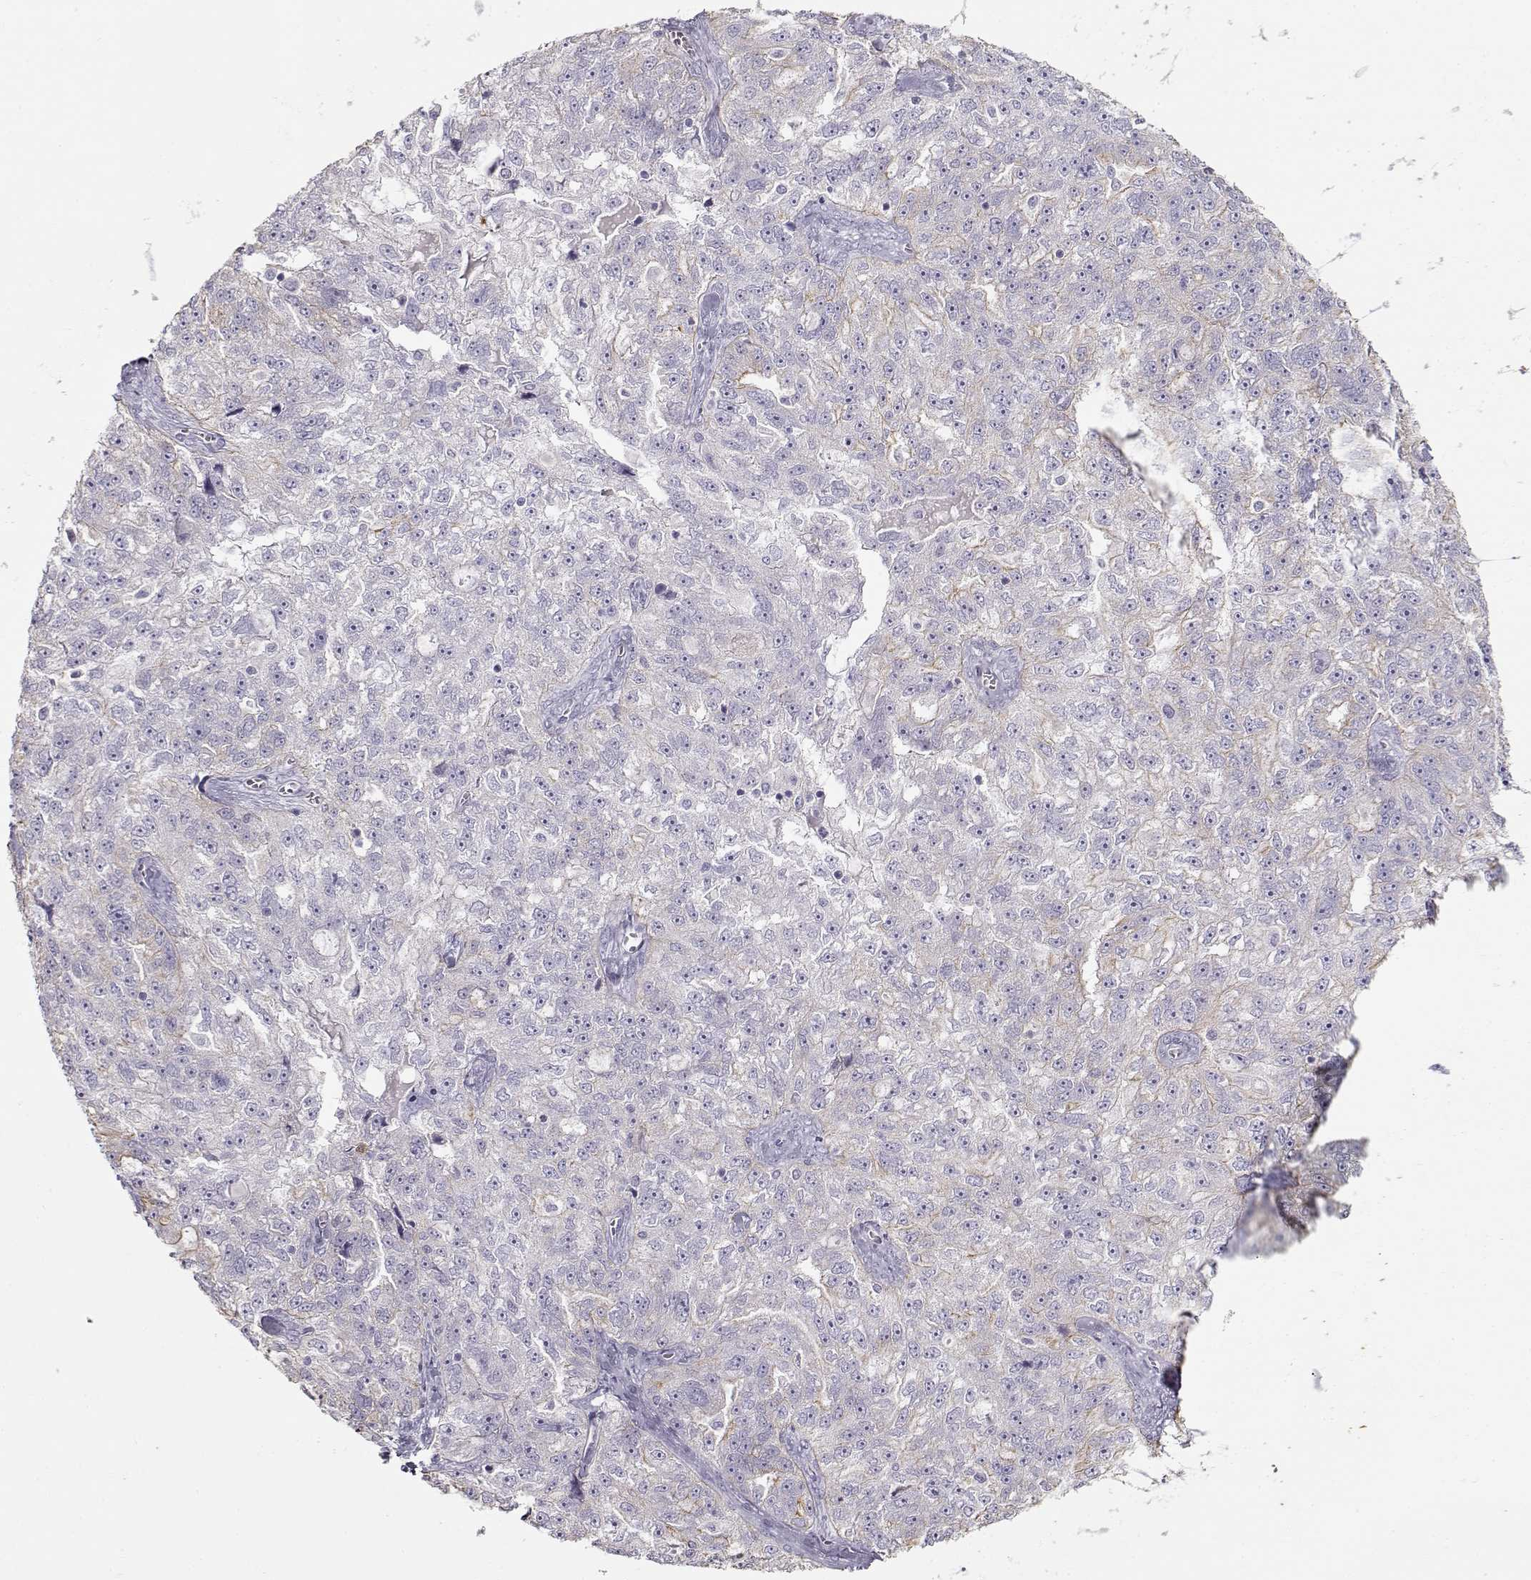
{"staining": {"intensity": "weak", "quantity": "<25%", "location": "cytoplasmic/membranous"}, "tissue": "ovarian cancer", "cell_type": "Tumor cells", "image_type": "cancer", "snomed": [{"axis": "morphology", "description": "Cystadenocarcinoma, serous, NOS"}, {"axis": "topography", "description": "Ovary"}], "caption": "An IHC micrograph of ovarian cancer (serous cystadenocarcinoma) is shown. There is no staining in tumor cells of ovarian cancer (serous cystadenocarcinoma).", "gene": "S100B", "patient": {"sex": "female", "age": 51}}